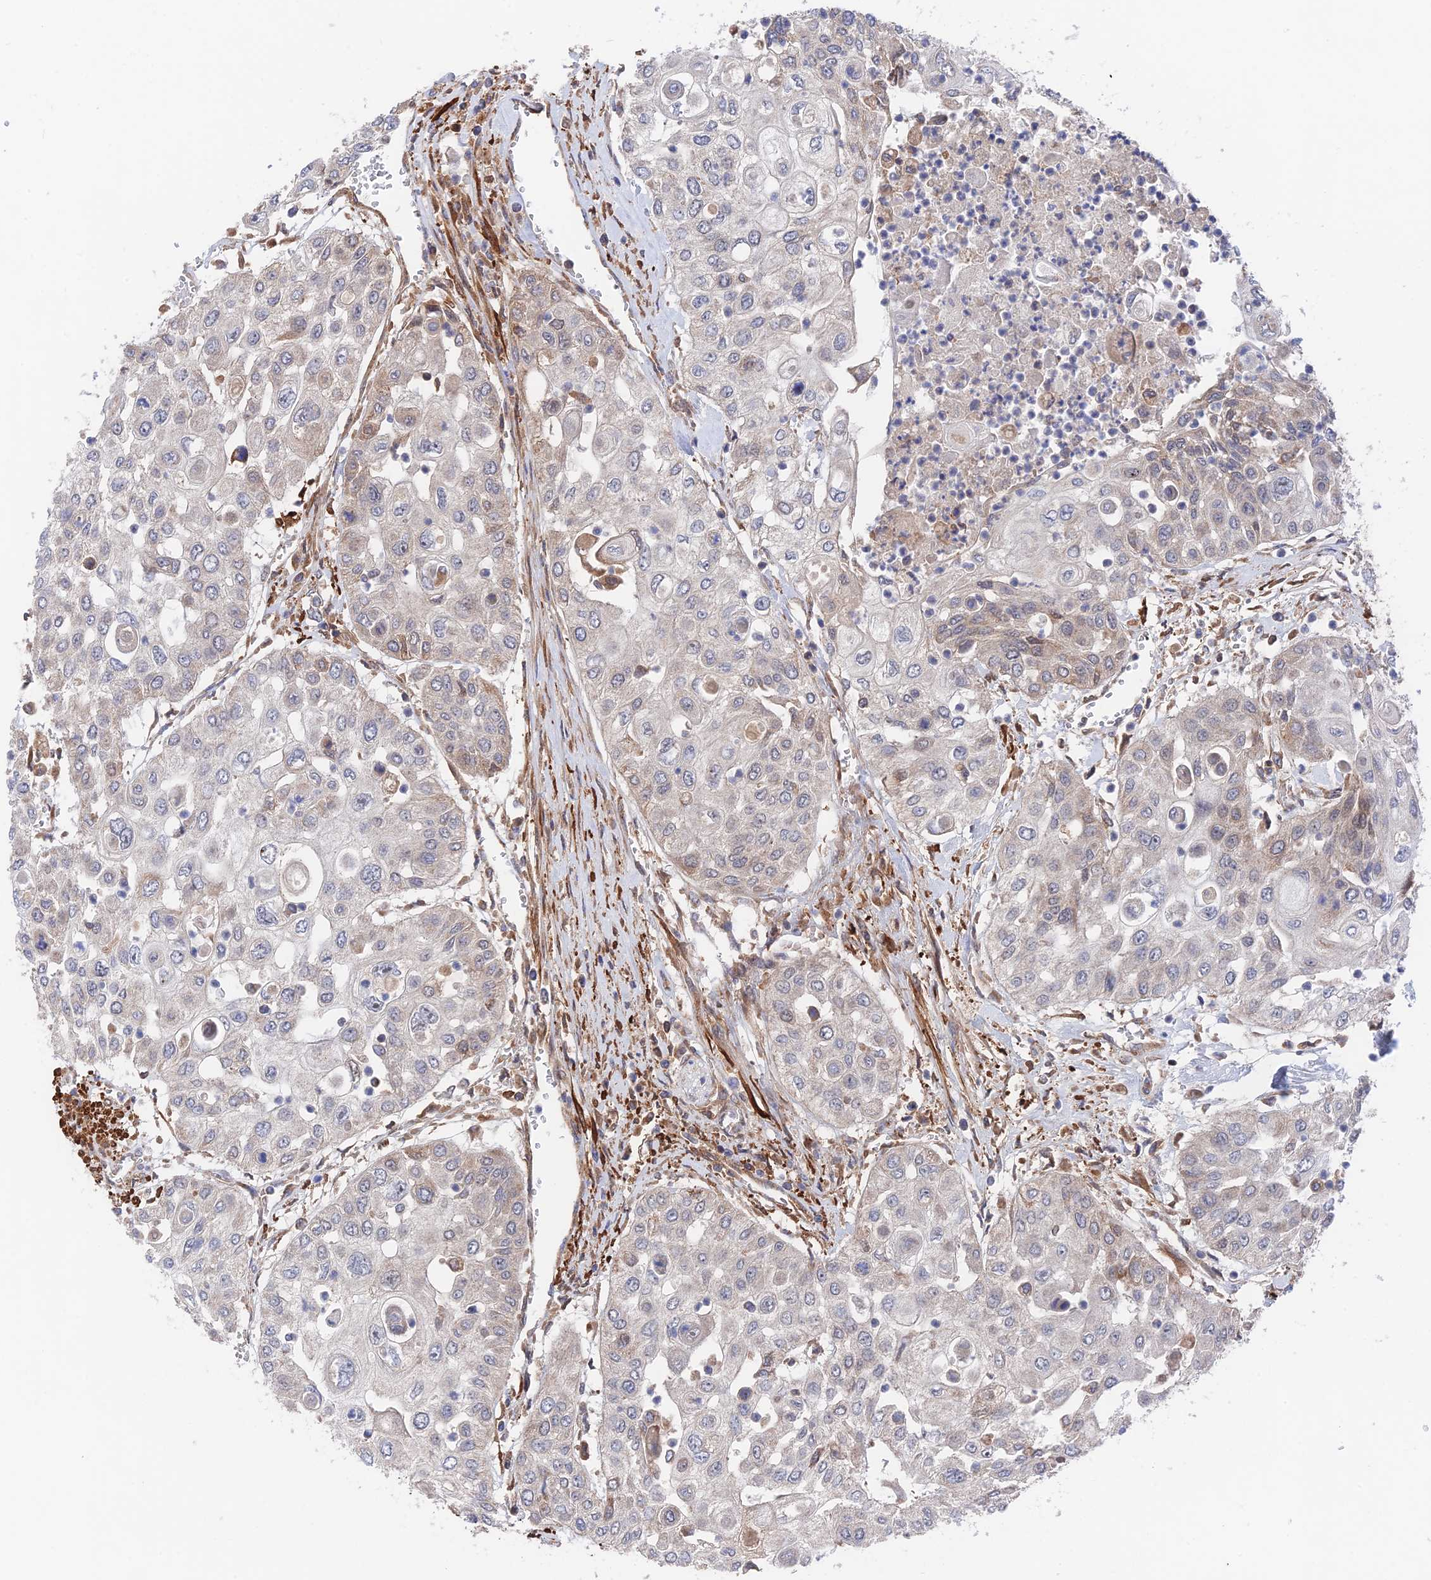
{"staining": {"intensity": "weak", "quantity": "<25%", "location": "cytoplasmic/membranous"}, "tissue": "urothelial cancer", "cell_type": "Tumor cells", "image_type": "cancer", "snomed": [{"axis": "morphology", "description": "Urothelial carcinoma, High grade"}, {"axis": "topography", "description": "Urinary bladder"}], "caption": "Immunohistochemistry (IHC) of human urothelial cancer demonstrates no positivity in tumor cells.", "gene": "ZNF320", "patient": {"sex": "female", "age": 79}}